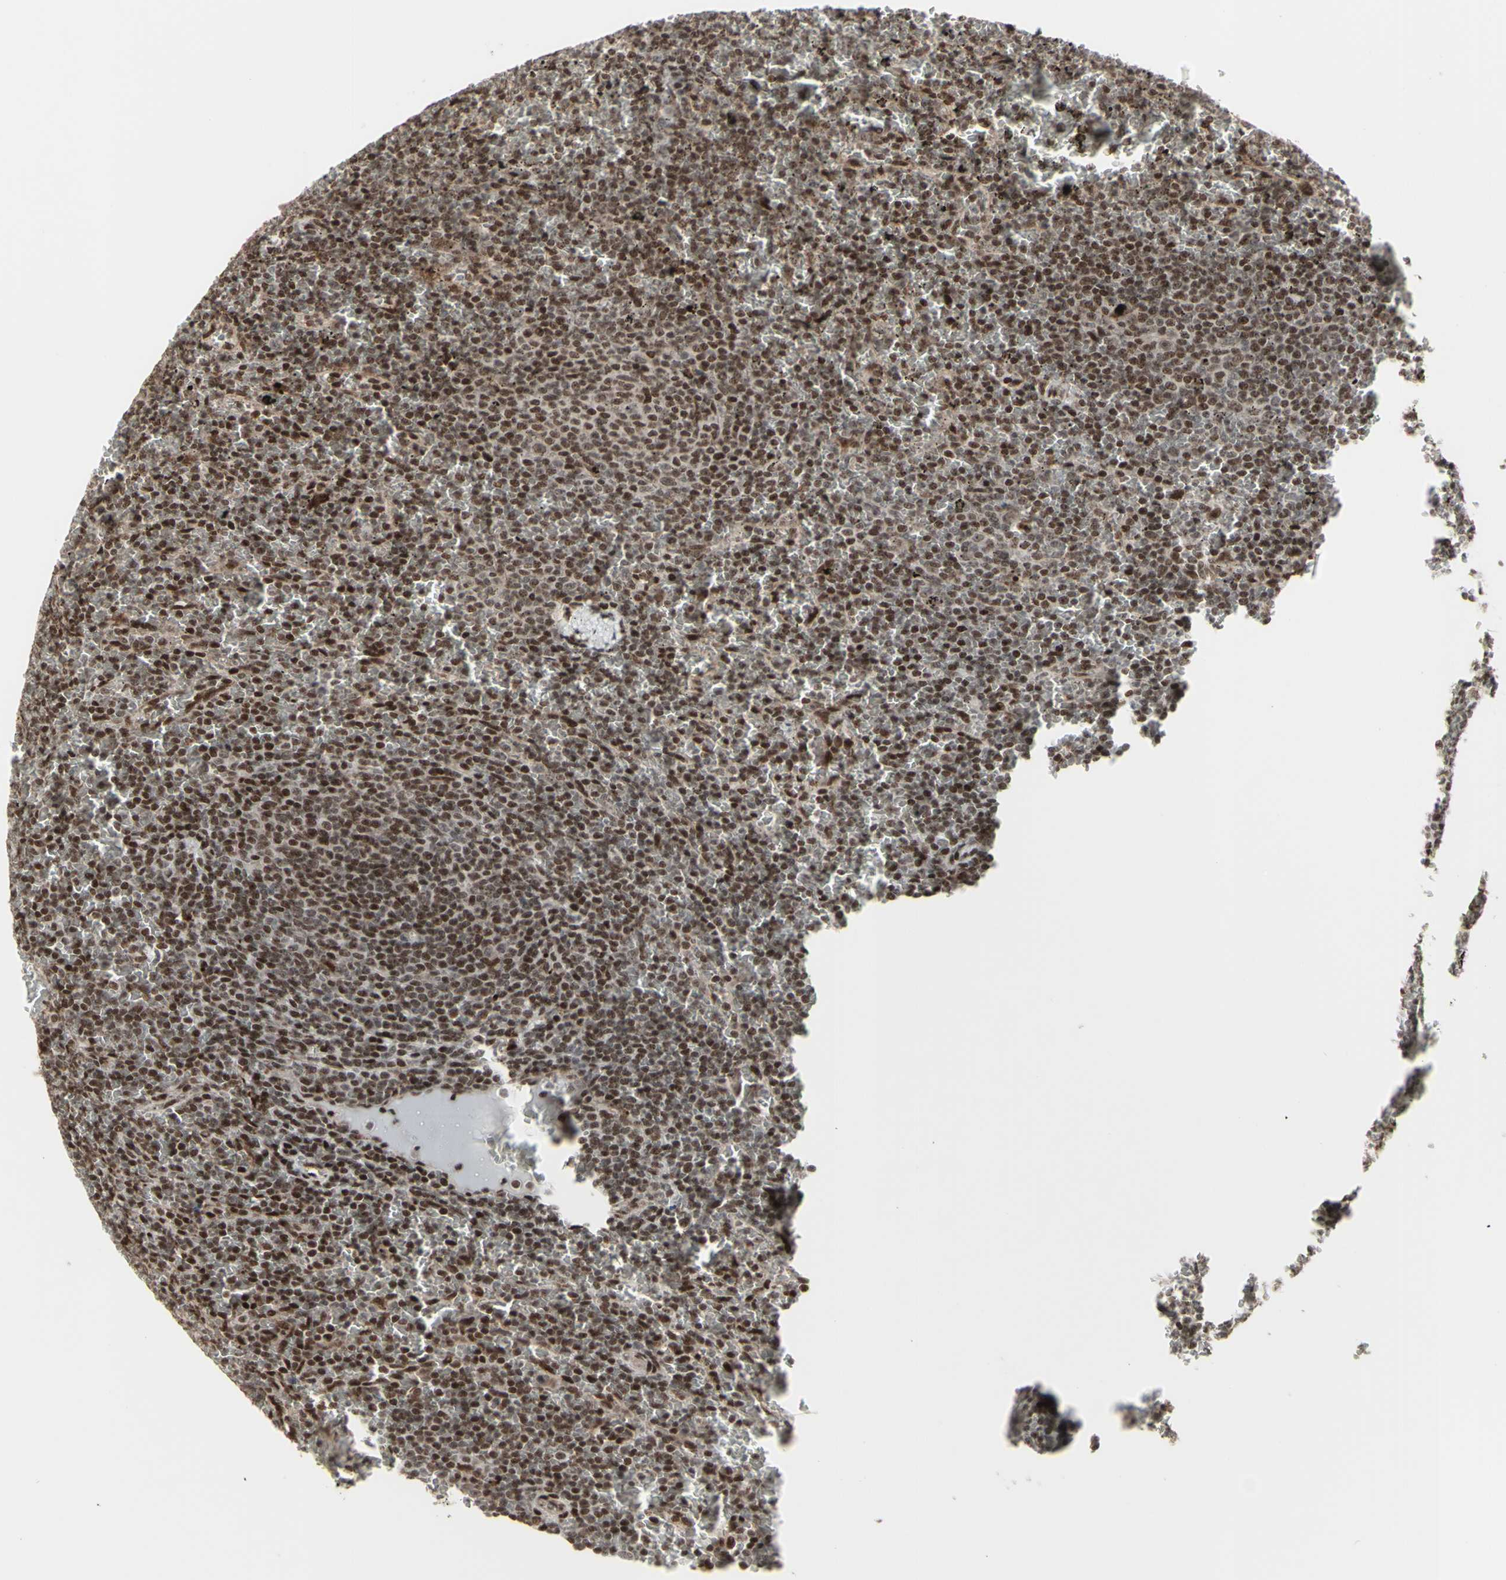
{"staining": {"intensity": "moderate", "quantity": ">75%", "location": "nuclear"}, "tissue": "lymphoma", "cell_type": "Tumor cells", "image_type": "cancer", "snomed": [{"axis": "morphology", "description": "Malignant lymphoma, non-Hodgkin's type, Low grade"}, {"axis": "topography", "description": "Spleen"}], "caption": "Immunohistochemistry (IHC) micrograph of human low-grade malignant lymphoma, non-Hodgkin's type stained for a protein (brown), which shows medium levels of moderate nuclear staining in approximately >75% of tumor cells.", "gene": "CBX1", "patient": {"sex": "female", "age": 77}}